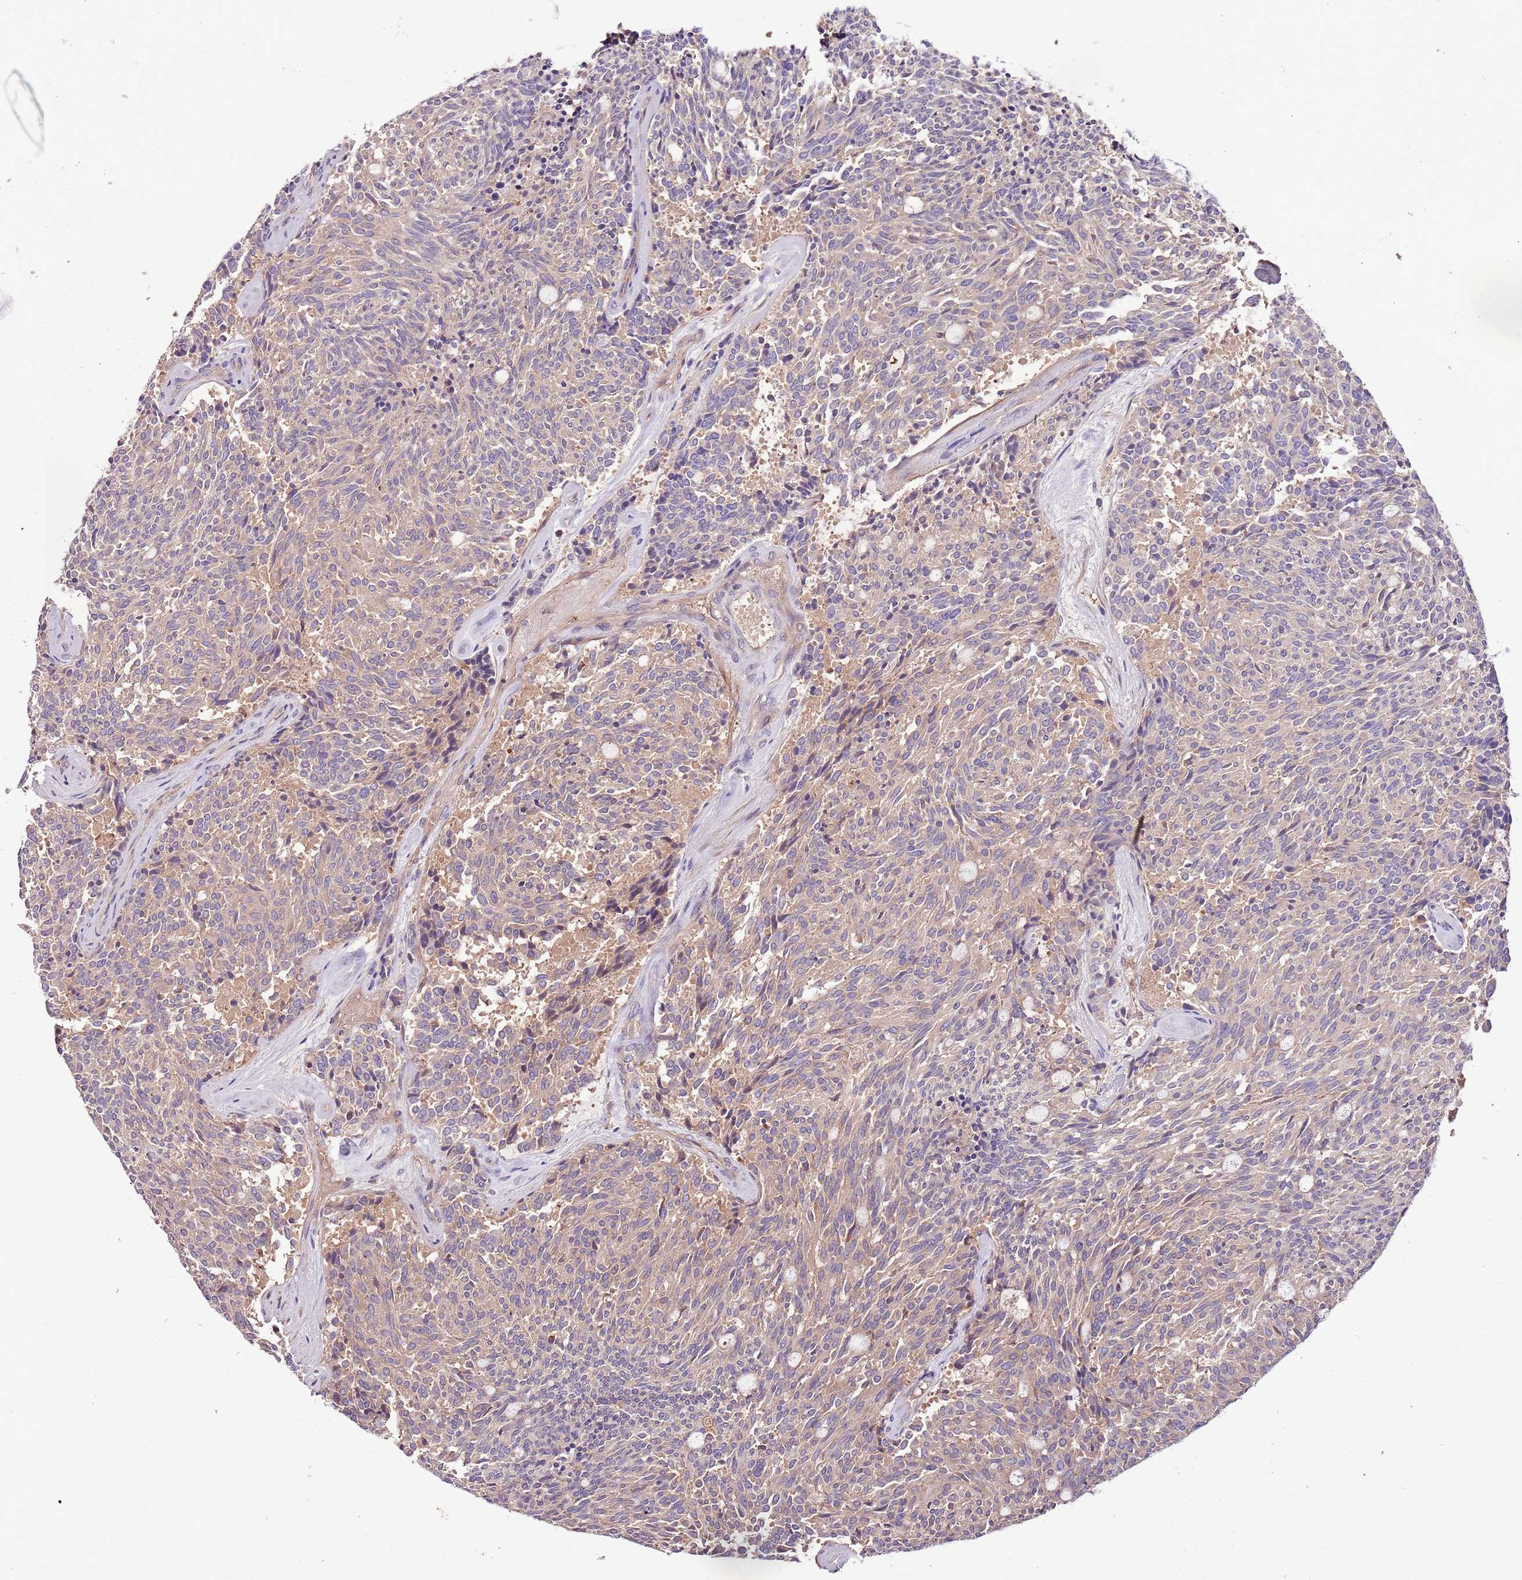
{"staining": {"intensity": "weak", "quantity": "25%-75%", "location": "cytoplasmic/membranous"}, "tissue": "carcinoid", "cell_type": "Tumor cells", "image_type": "cancer", "snomed": [{"axis": "morphology", "description": "Carcinoid, malignant, NOS"}, {"axis": "topography", "description": "Pancreas"}], "caption": "Human carcinoid stained with a brown dye reveals weak cytoplasmic/membranous positive expression in about 25%-75% of tumor cells.", "gene": "DENR", "patient": {"sex": "female", "age": 54}}